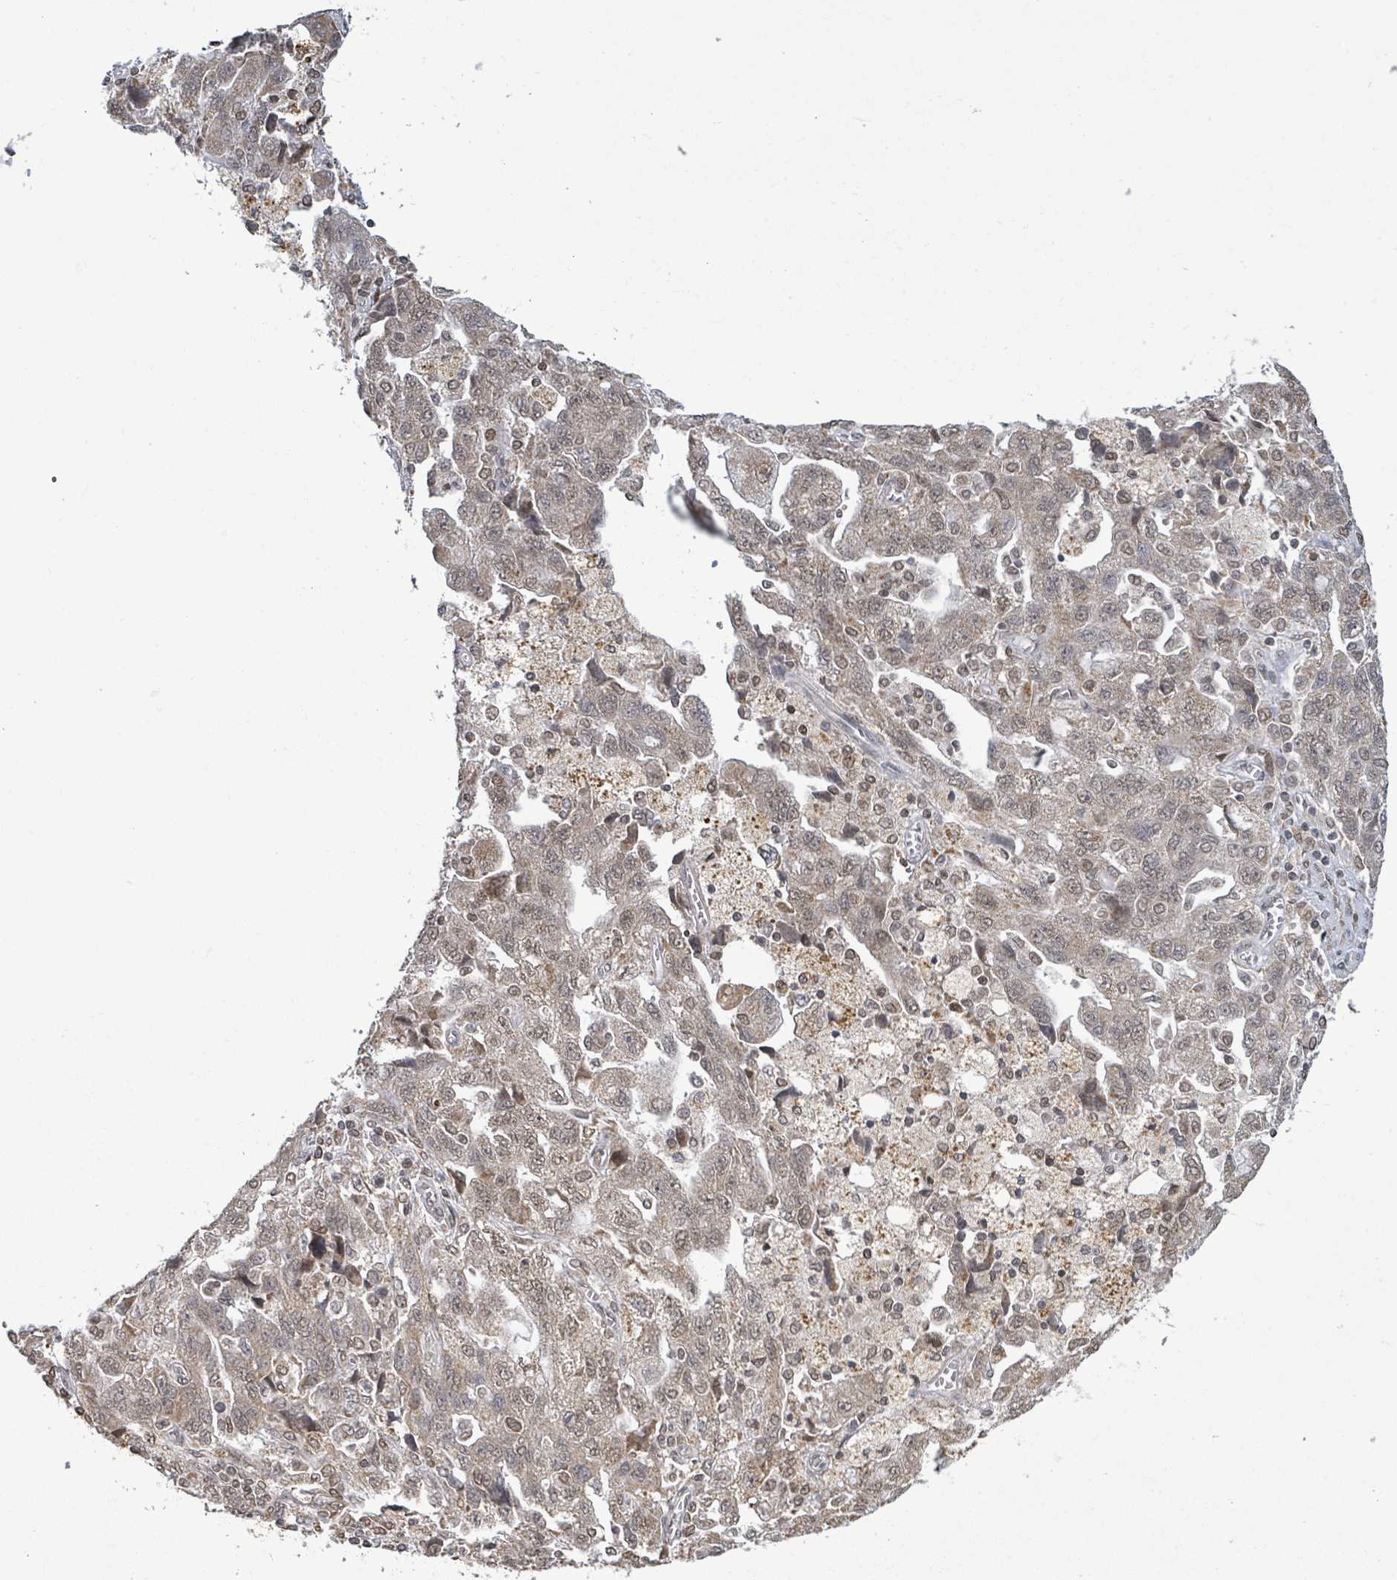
{"staining": {"intensity": "moderate", "quantity": ">75%", "location": "cytoplasmic/membranous,nuclear"}, "tissue": "ovarian cancer", "cell_type": "Tumor cells", "image_type": "cancer", "snomed": [{"axis": "morphology", "description": "Carcinoma, NOS"}, {"axis": "morphology", "description": "Cystadenocarcinoma, serous, NOS"}, {"axis": "topography", "description": "Ovary"}], "caption": "This micrograph displays IHC staining of ovarian serous cystadenocarcinoma, with medium moderate cytoplasmic/membranous and nuclear staining in approximately >75% of tumor cells.", "gene": "SBF2", "patient": {"sex": "female", "age": 69}}